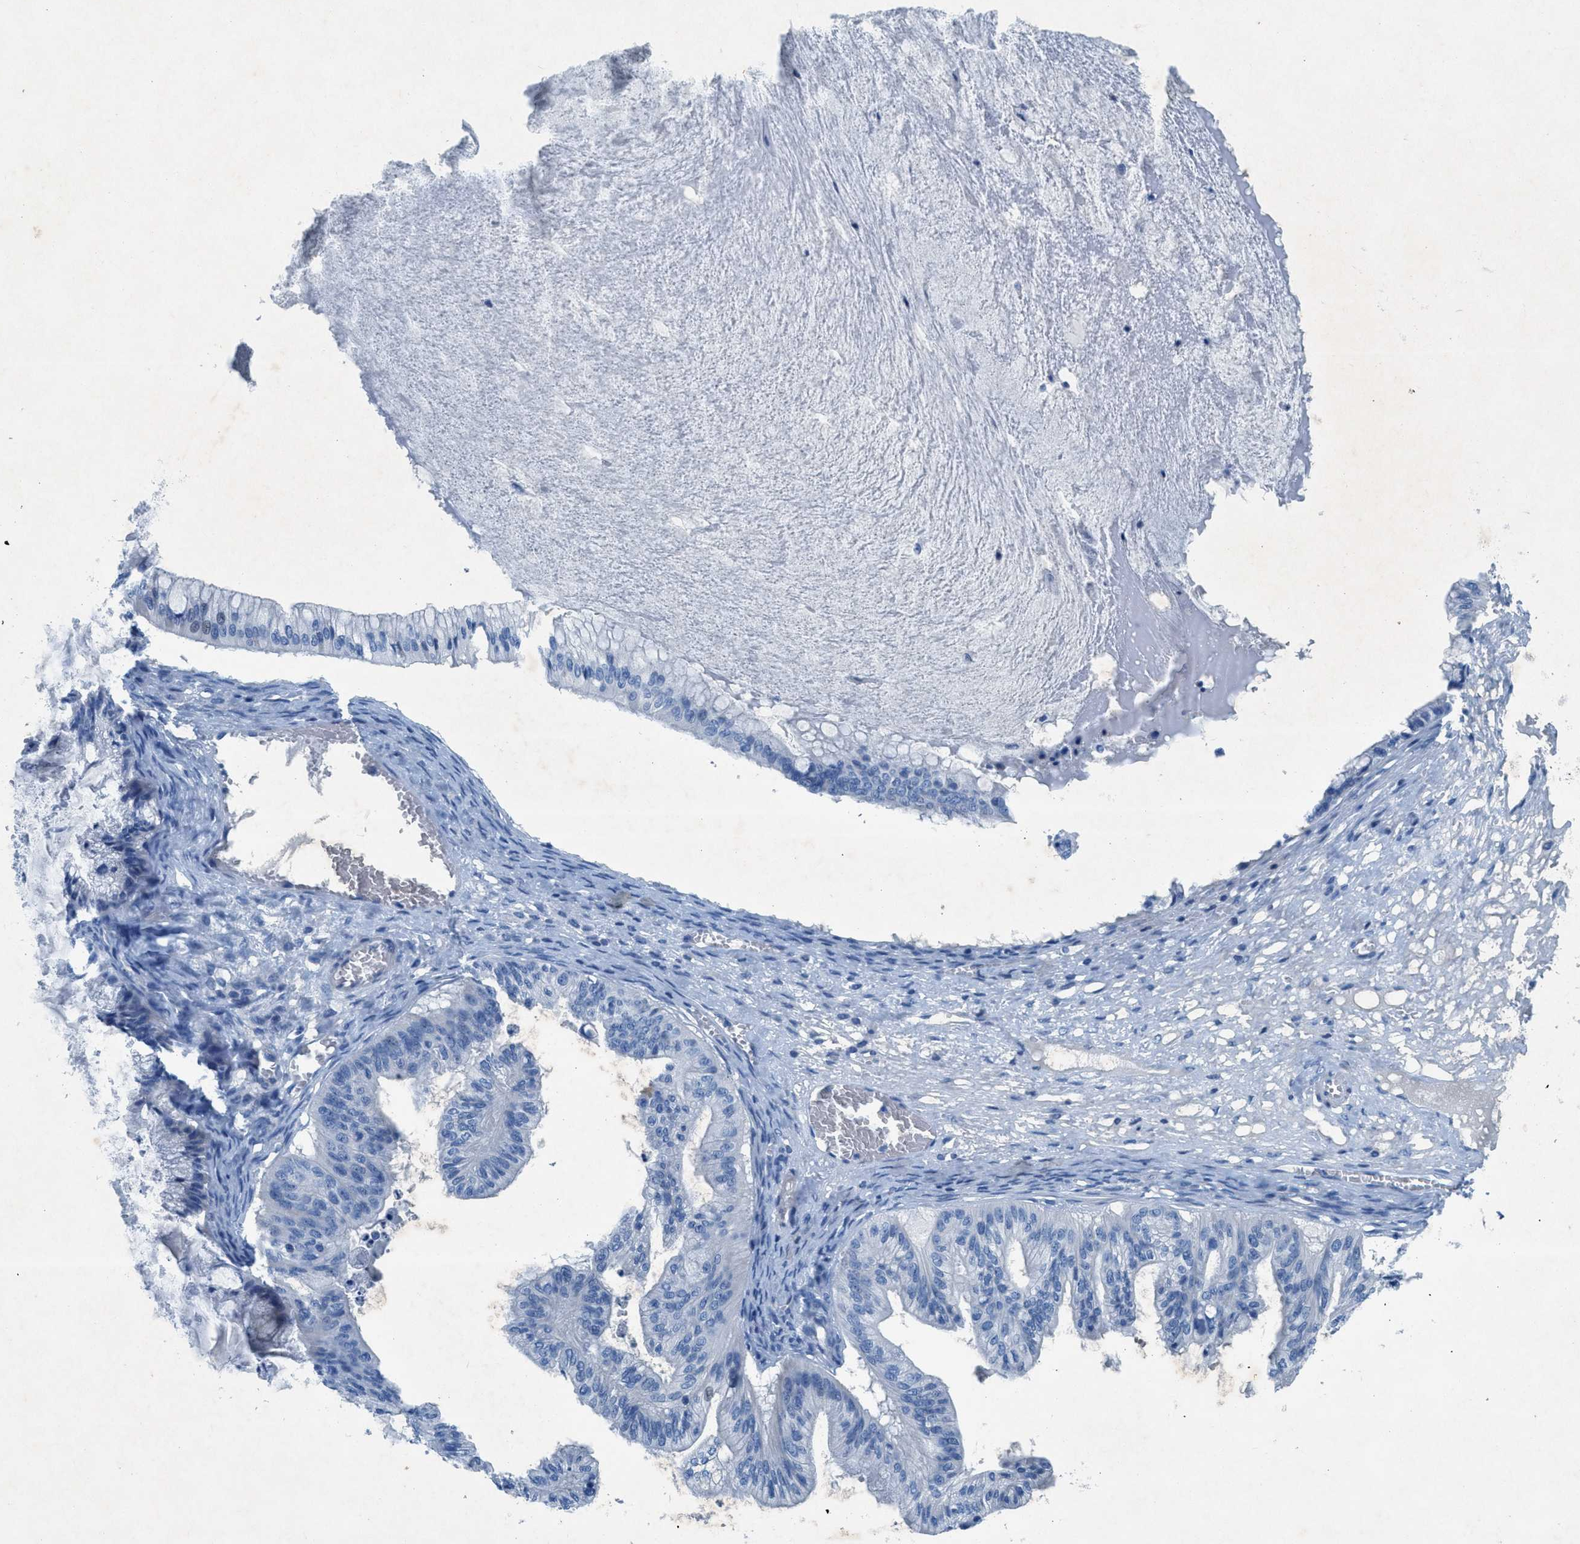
{"staining": {"intensity": "negative", "quantity": "none", "location": "none"}, "tissue": "ovarian cancer", "cell_type": "Tumor cells", "image_type": "cancer", "snomed": [{"axis": "morphology", "description": "Cystadenocarcinoma, mucinous, NOS"}, {"axis": "topography", "description": "Ovary"}], "caption": "Human ovarian cancer (mucinous cystadenocarcinoma) stained for a protein using immunohistochemistry displays no positivity in tumor cells.", "gene": "GALNT17", "patient": {"sex": "female", "age": 57}}